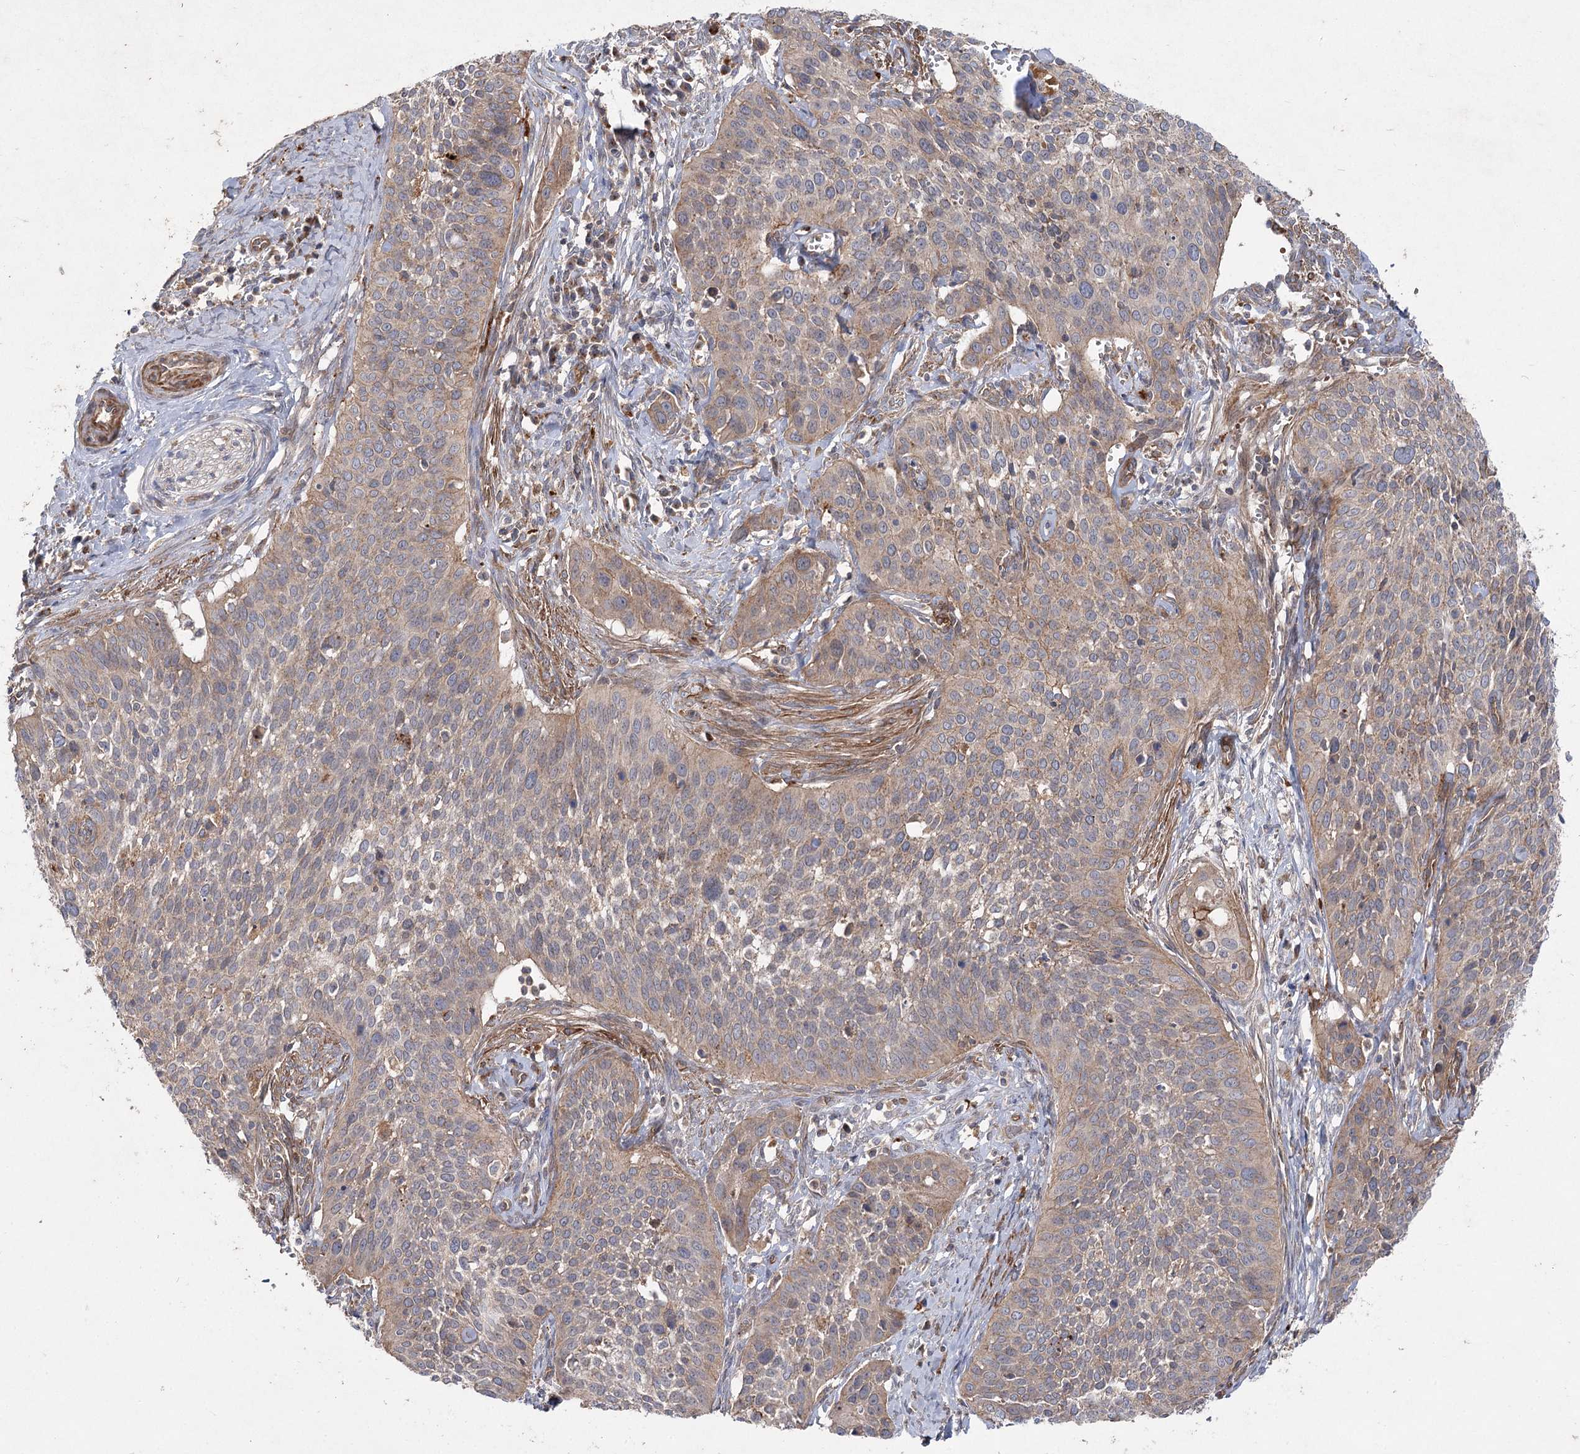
{"staining": {"intensity": "moderate", "quantity": ">75%", "location": "cytoplasmic/membranous"}, "tissue": "cervical cancer", "cell_type": "Tumor cells", "image_type": "cancer", "snomed": [{"axis": "morphology", "description": "Squamous cell carcinoma, NOS"}, {"axis": "topography", "description": "Cervix"}], "caption": "Immunohistochemistry histopathology image of human cervical cancer stained for a protein (brown), which exhibits medium levels of moderate cytoplasmic/membranous positivity in approximately >75% of tumor cells.", "gene": "KIAA0825", "patient": {"sex": "female", "age": 34}}